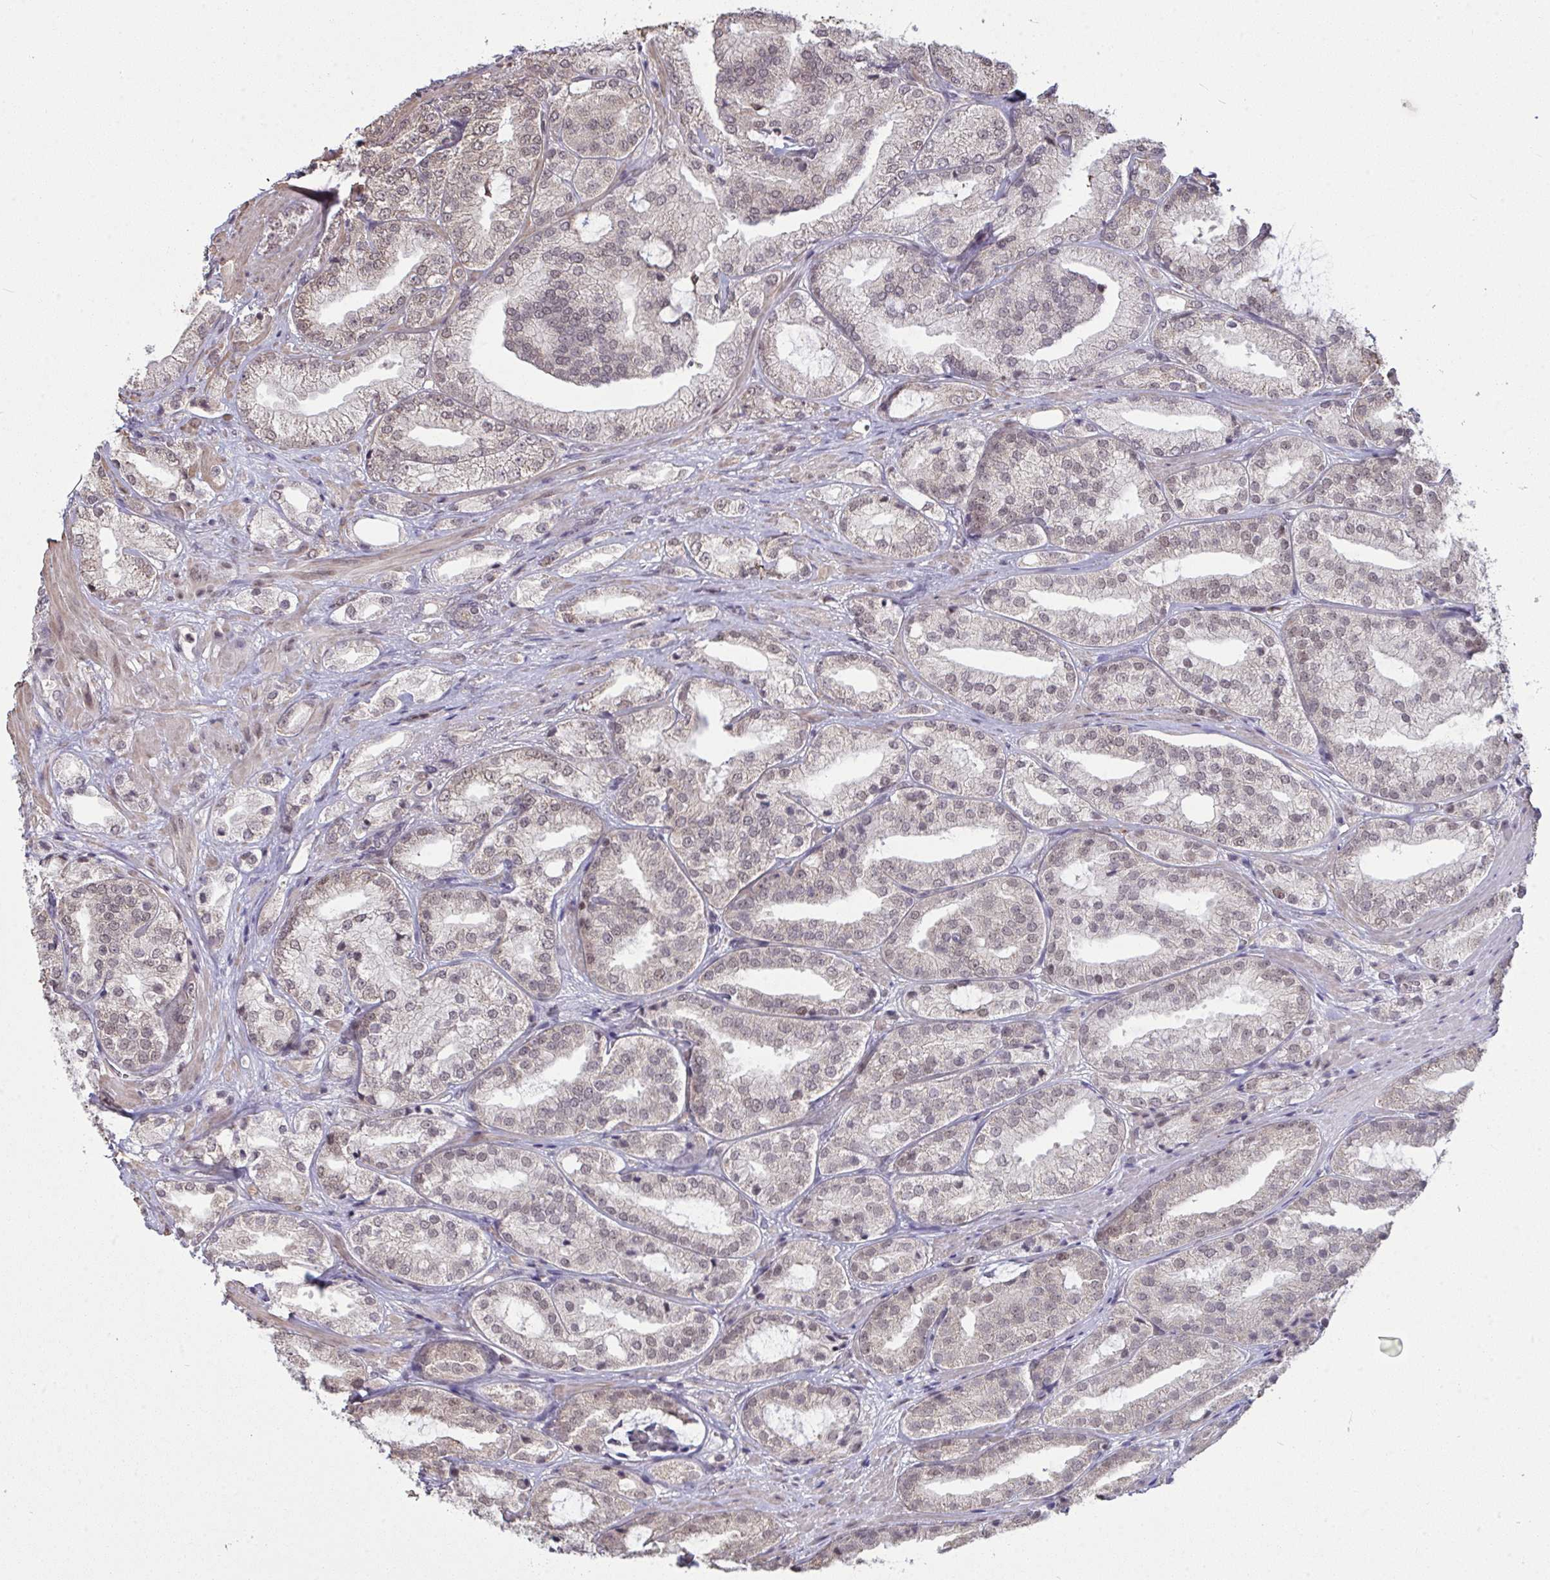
{"staining": {"intensity": "weak", "quantity": "<25%", "location": "nuclear"}, "tissue": "prostate cancer", "cell_type": "Tumor cells", "image_type": "cancer", "snomed": [{"axis": "morphology", "description": "Adenocarcinoma, High grade"}, {"axis": "topography", "description": "Prostate"}], "caption": "This is a photomicrograph of immunohistochemistry staining of prostate high-grade adenocarcinoma, which shows no positivity in tumor cells. (Immunohistochemistry, brightfield microscopy, high magnification).", "gene": "SAP30", "patient": {"sex": "male", "age": 68}}